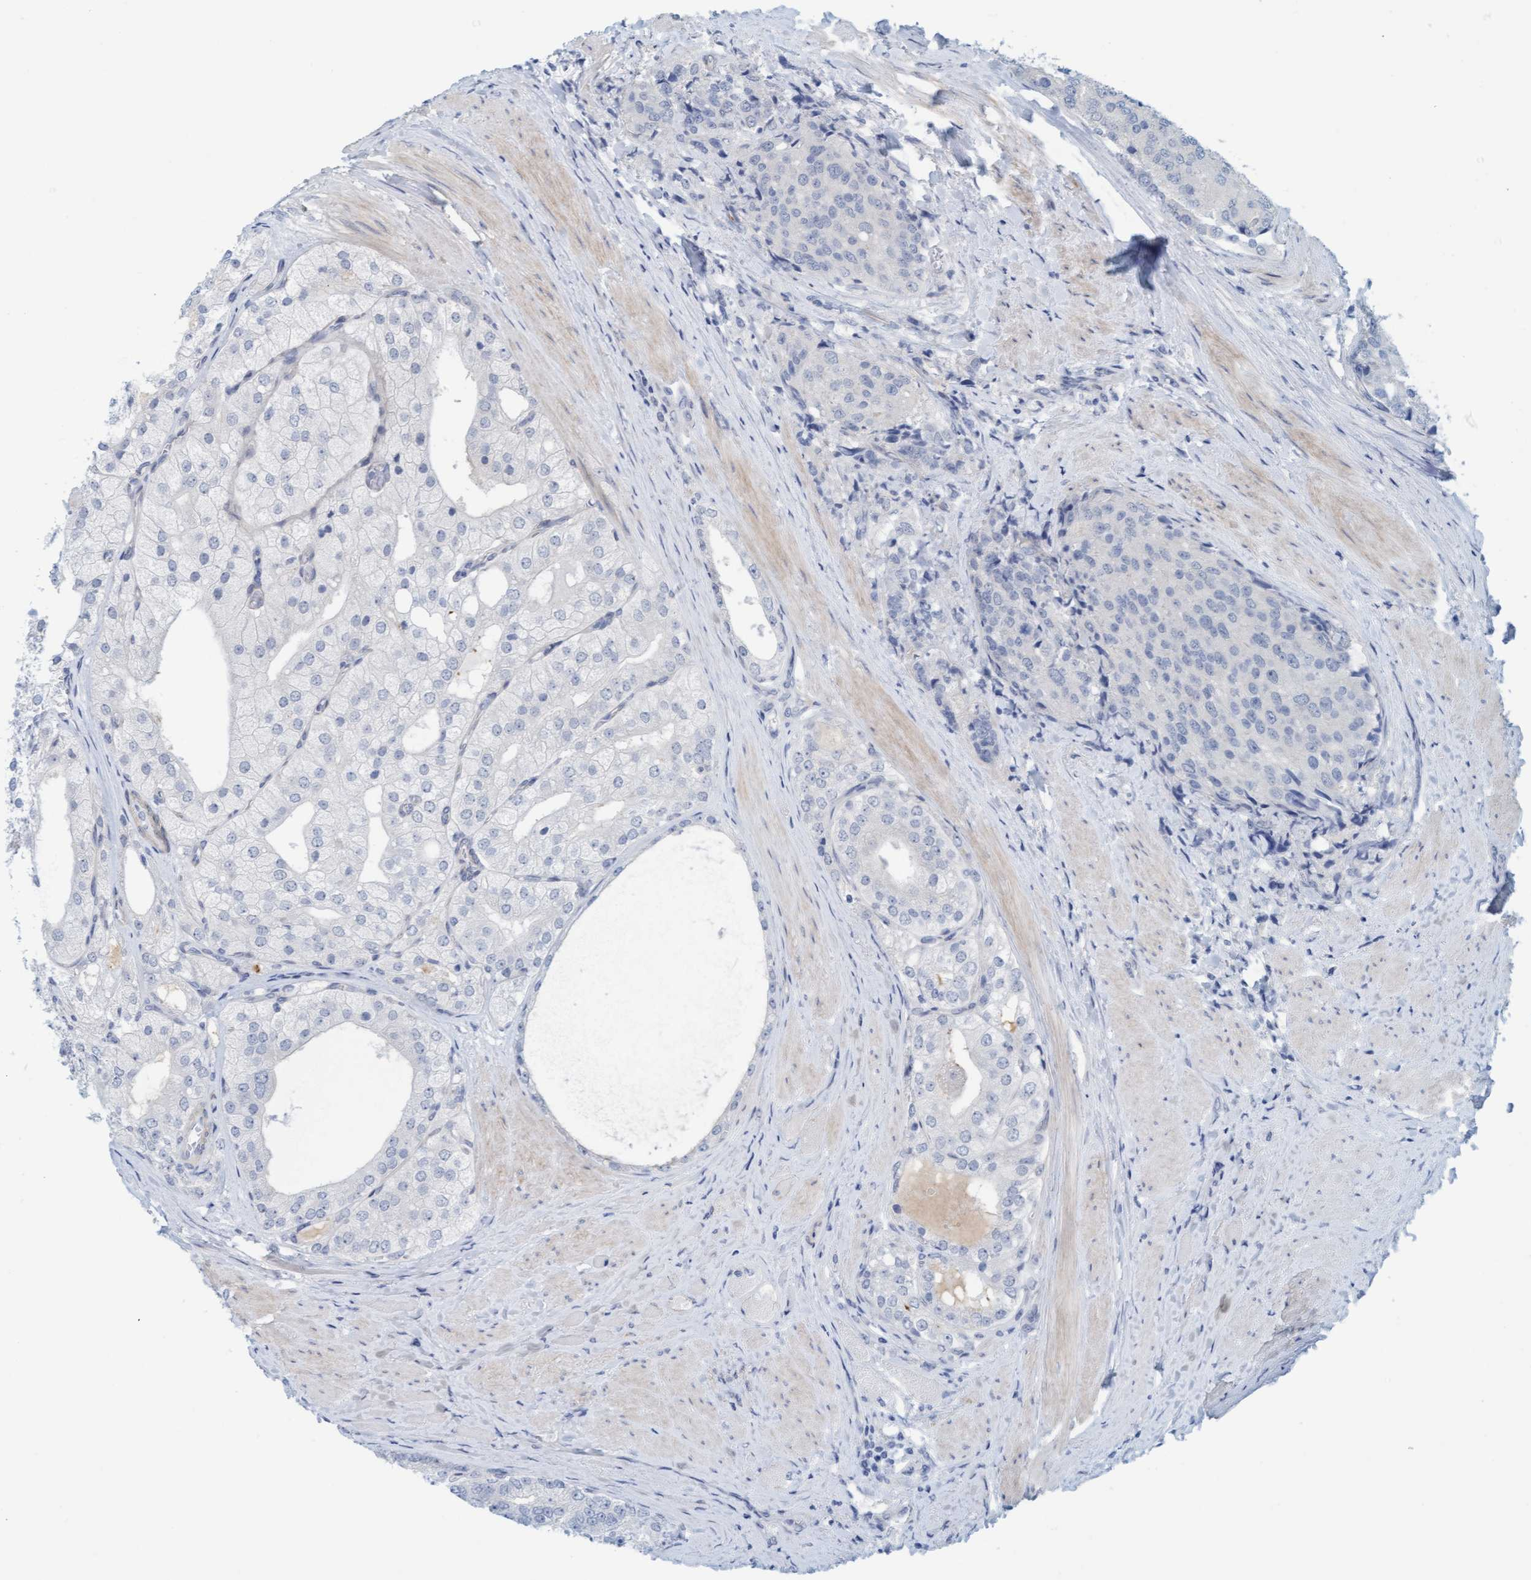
{"staining": {"intensity": "negative", "quantity": "none", "location": "none"}, "tissue": "prostate cancer", "cell_type": "Tumor cells", "image_type": "cancer", "snomed": [{"axis": "morphology", "description": "Adenocarcinoma, High grade"}, {"axis": "topography", "description": "Prostate"}], "caption": "This image is of prostate cancer (adenocarcinoma (high-grade)) stained with IHC to label a protein in brown with the nuclei are counter-stained blue. There is no positivity in tumor cells. (Immunohistochemistry (ihc), brightfield microscopy, high magnification).", "gene": "TSTD2", "patient": {"sex": "male", "age": 50}}